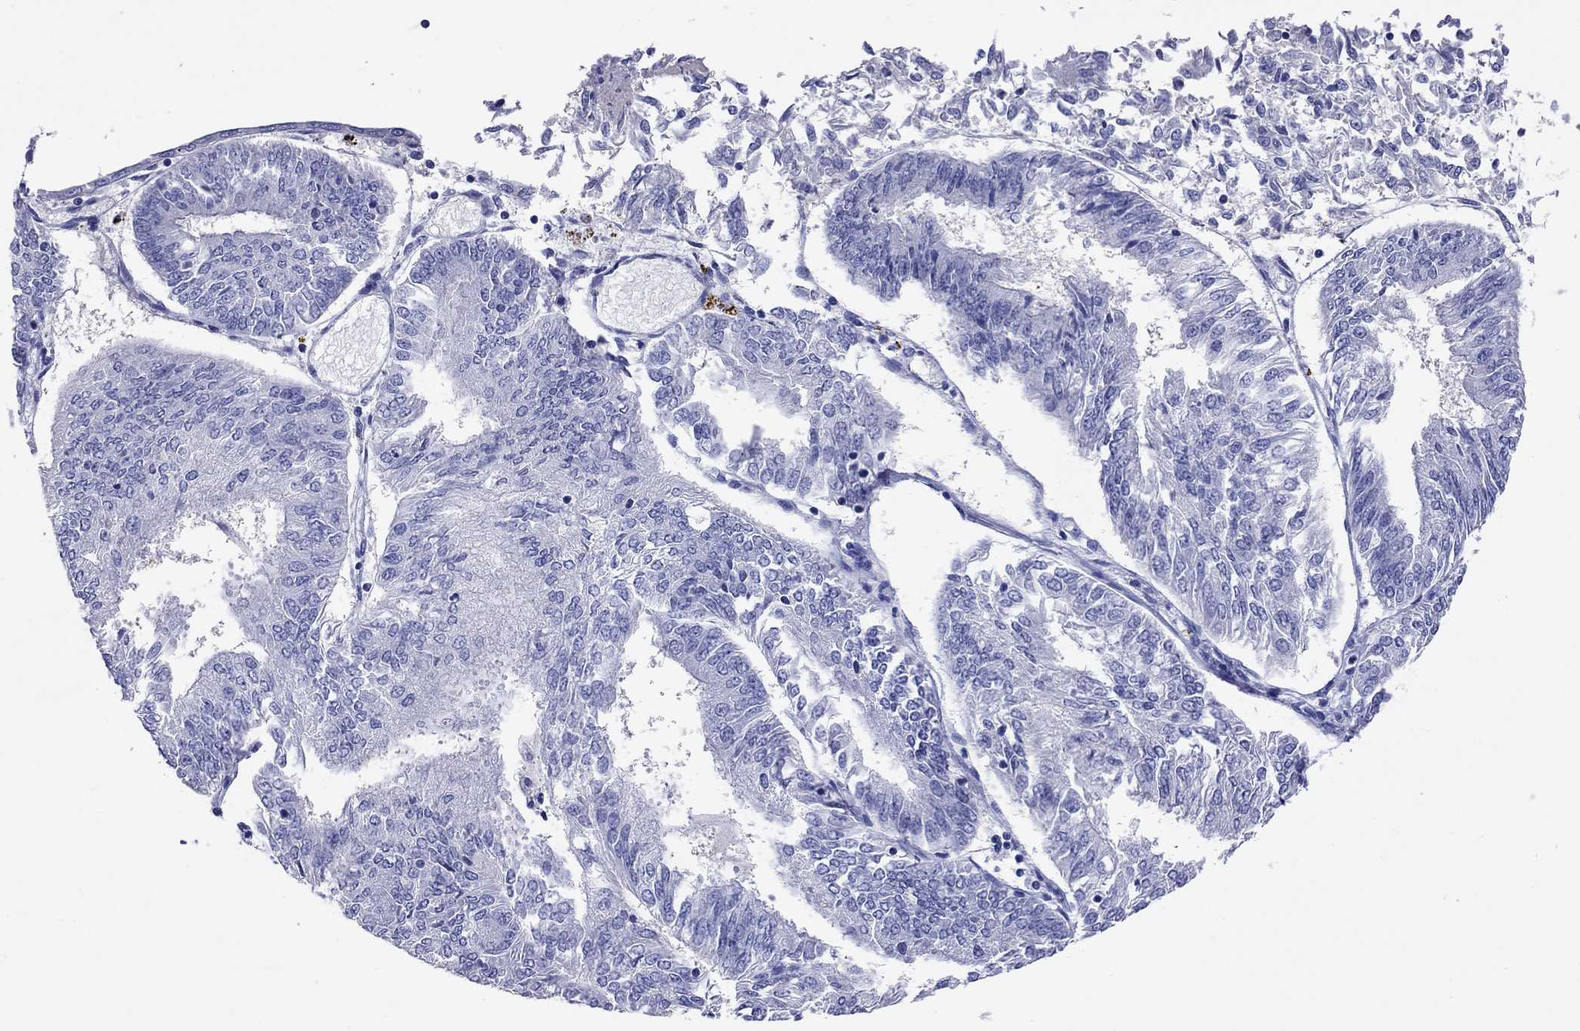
{"staining": {"intensity": "negative", "quantity": "none", "location": "none"}, "tissue": "endometrial cancer", "cell_type": "Tumor cells", "image_type": "cancer", "snomed": [{"axis": "morphology", "description": "Adenocarcinoma, NOS"}, {"axis": "topography", "description": "Endometrium"}], "caption": "Human endometrial cancer stained for a protein using immunohistochemistry displays no staining in tumor cells.", "gene": "CALHM1", "patient": {"sex": "female", "age": 58}}